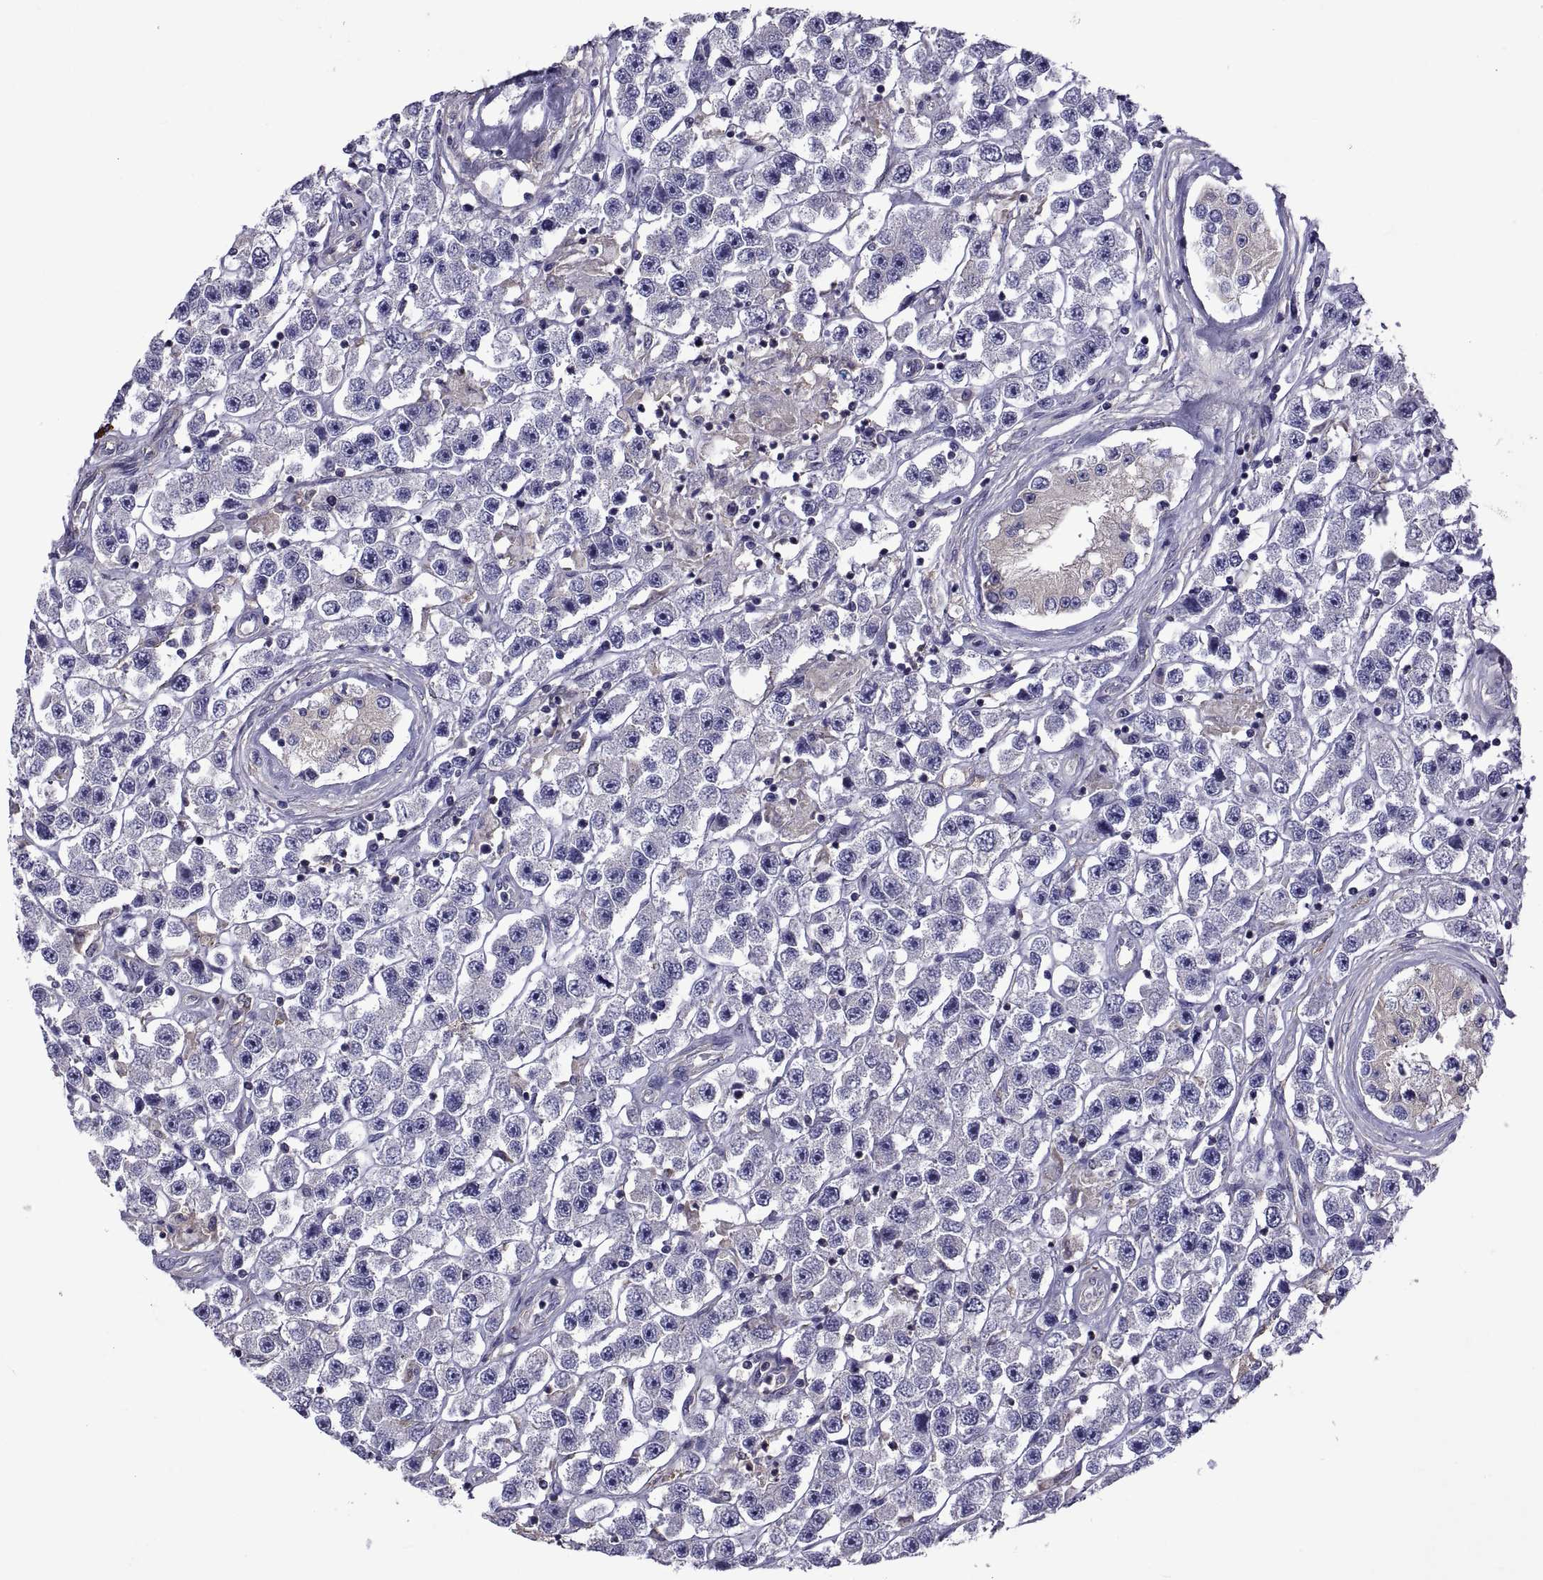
{"staining": {"intensity": "negative", "quantity": "none", "location": "none"}, "tissue": "testis cancer", "cell_type": "Tumor cells", "image_type": "cancer", "snomed": [{"axis": "morphology", "description": "Seminoma, NOS"}, {"axis": "topography", "description": "Testis"}], "caption": "Immunohistochemical staining of testis cancer (seminoma) displays no significant positivity in tumor cells.", "gene": "TMC3", "patient": {"sex": "male", "age": 45}}